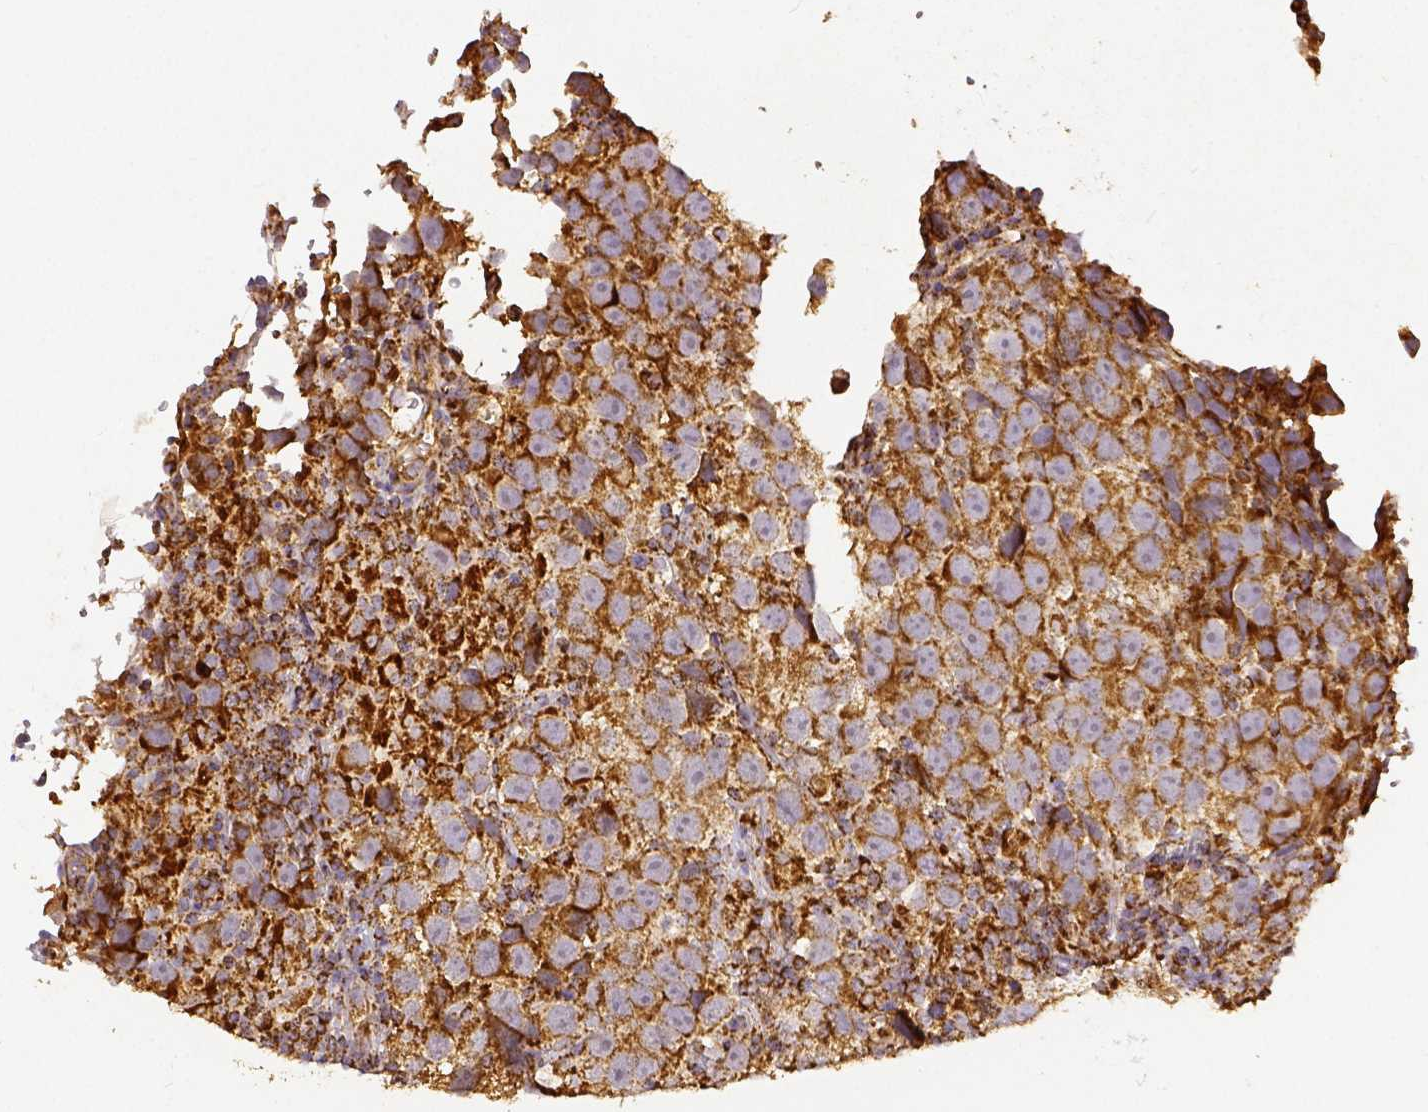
{"staining": {"intensity": "strong", "quantity": ">75%", "location": "cytoplasmic/membranous"}, "tissue": "testis cancer", "cell_type": "Tumor cells", "image_type": "cancer", "snomed": [{"axis": "morphology", "description": "Seminoma, NOS"}, {"axis": "topography", "description": "Testis"}], "caption": "Immunohistochemical staining of seminoma (testis) demonstrates high levels of strong cytoplasmic/membranous expression in about >75% of tumor cells.", "gene": "SDHB", "patient": {"sex": "male", "age": 26}}